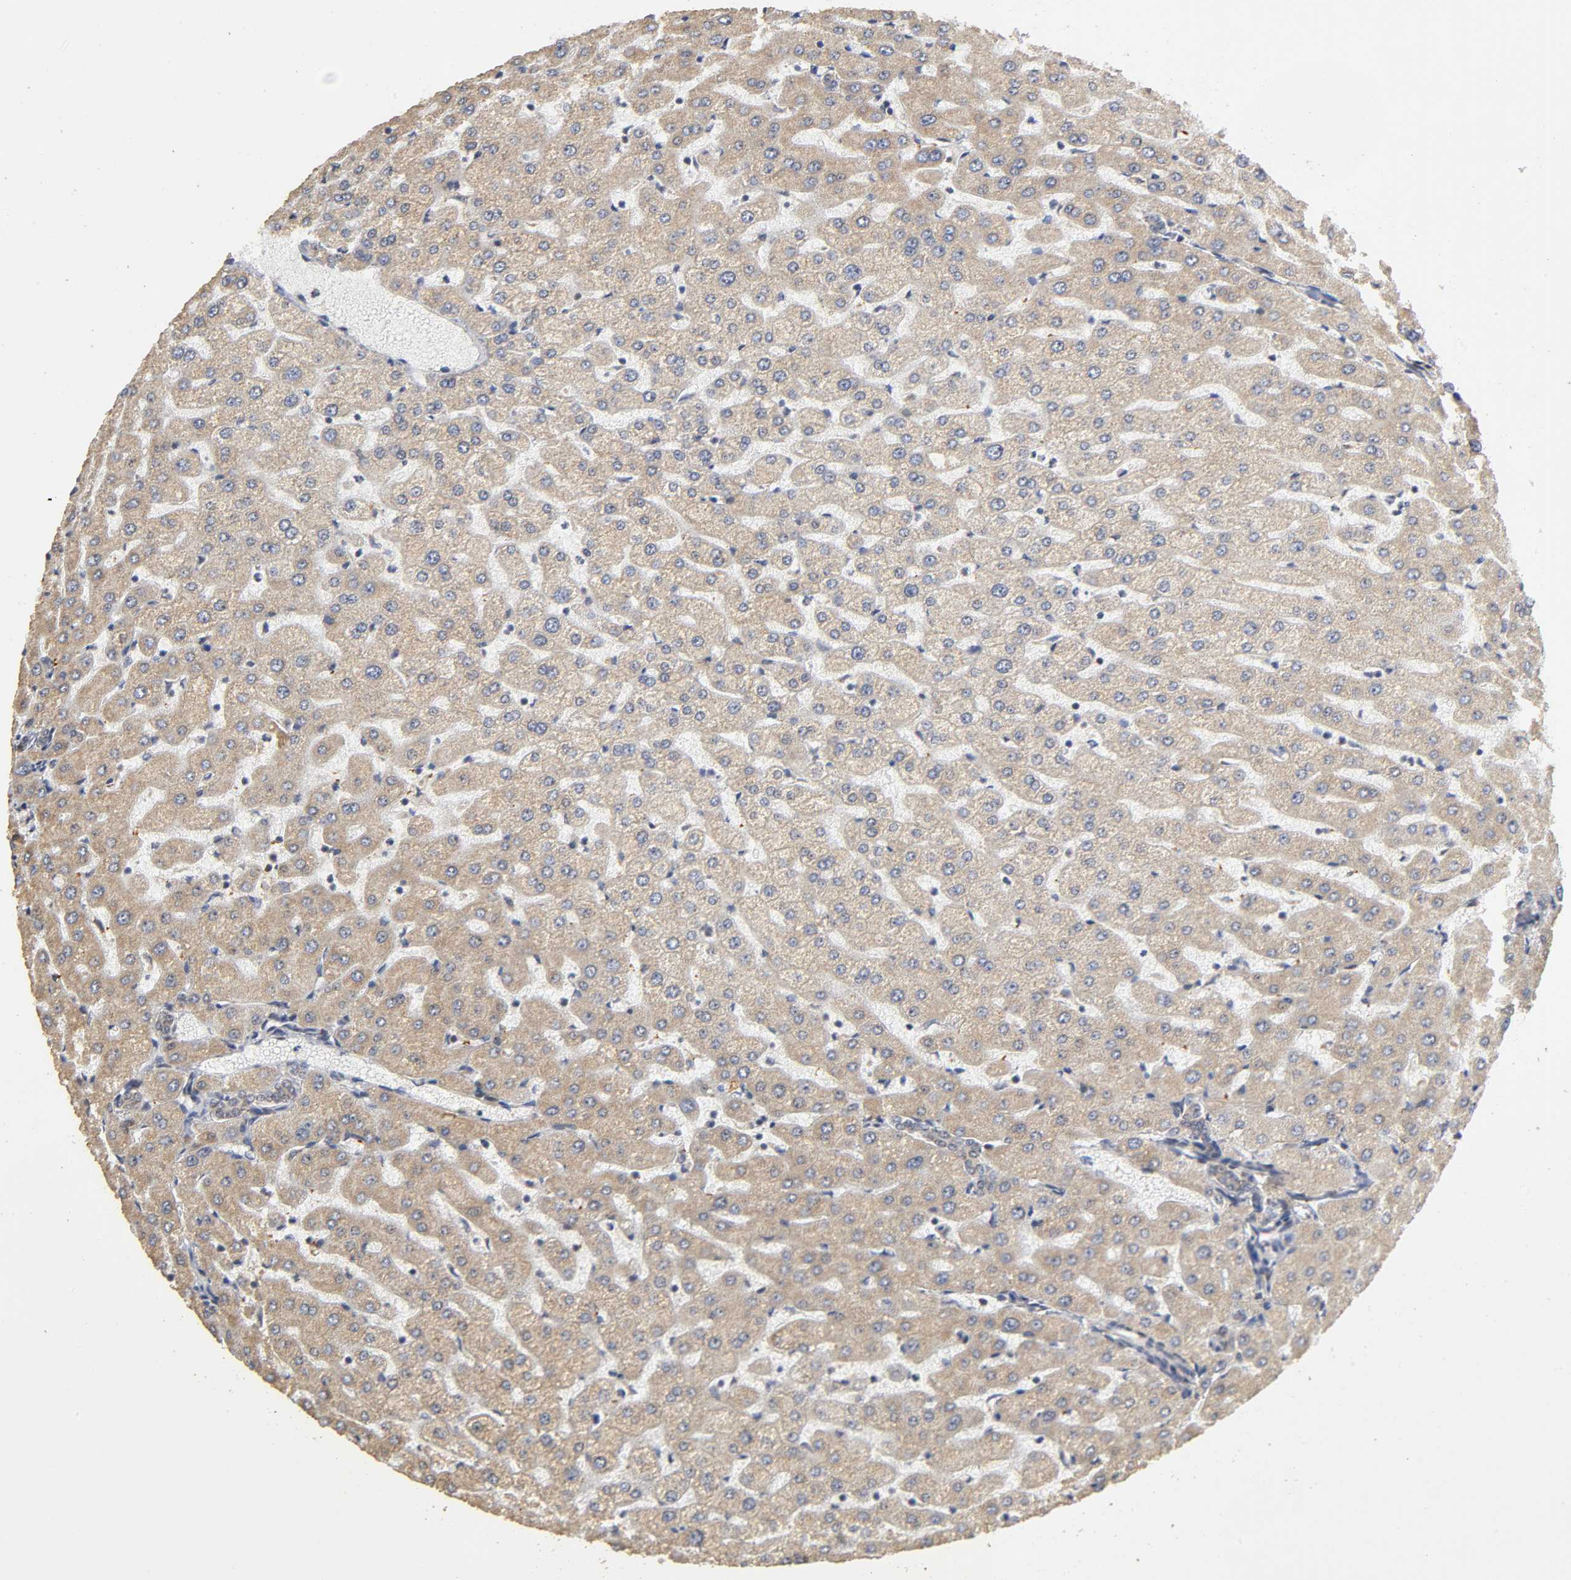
{"staining": {"intensity": "moderate", "quantity": ">75%", "location": "cytoplasmic/membranous"}, "tissue": "liver", "cell_type": "Cholangiocytes", "image_type": "normal", "snomed": [{"axis": "morphology", "description": "Normal tissue, NOS"}, {"axis": "morphology", "description": "Fibrosis, NOS"}, {"axis": "topography", "description": "Liver"}], "caption": "Immunohistochemical staining of unremarkable human liver exhibits >75% levels of moderate cytoplasmic/membranous protein expression in approximately >75% of cholangiocytes. Nuclei are stained in blue.", "gene": "RNF122", "patient": {"sex": "female", "age": 29}}